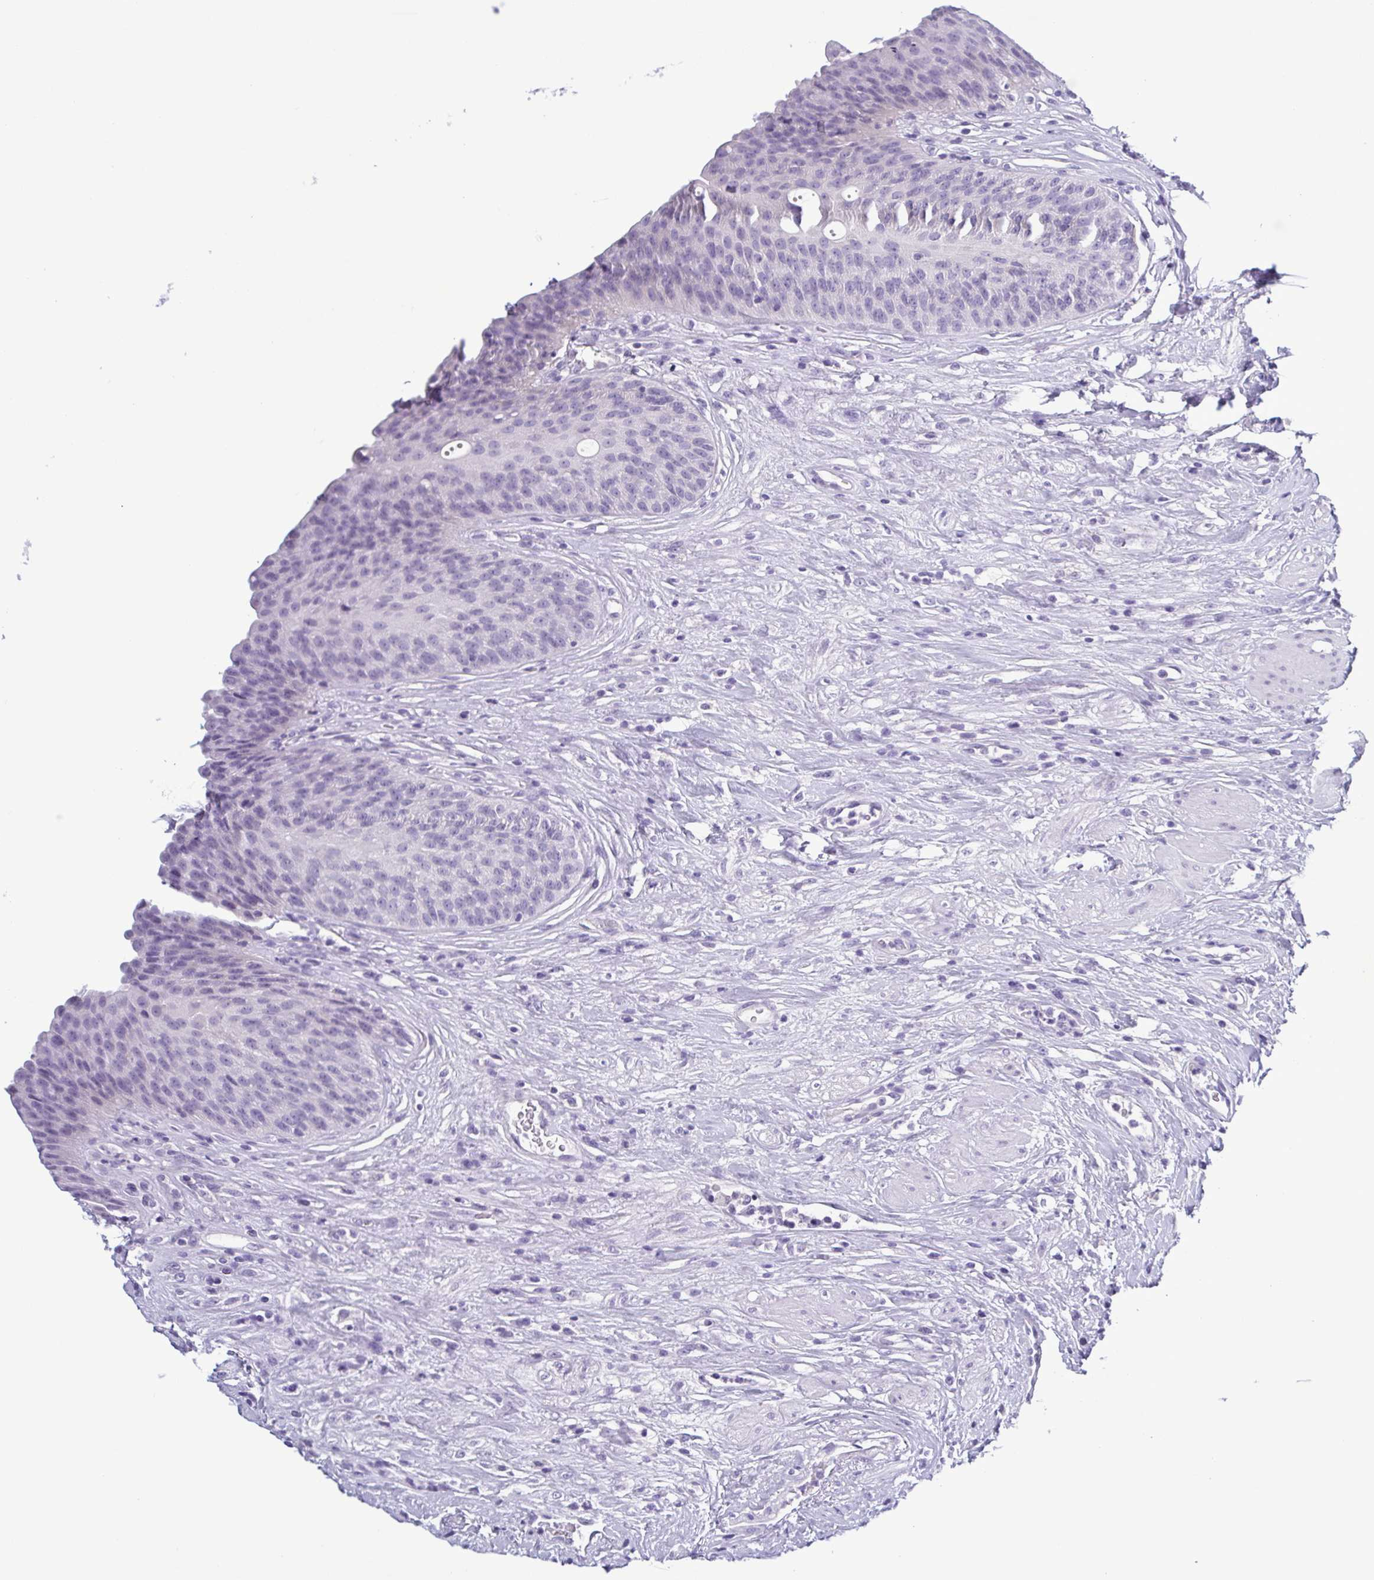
{"staining": {"intensity": "negative", "quantity": "none", "location": "none"}, "tissue": "urinary bladder", "cell_type": "Urothelial cells", "image_type": "normal", "snomed": [{"axis": "morphology", "description": "Normal tissue, NOS"}, {"axis": "topography", "description": "Urinary bladder"}], "caption": "The image exhibits no significant expression in urothelial cells of urinary bladder.", "gene": "INAFM1", "patient": {"sex": "female", "age": 56}}